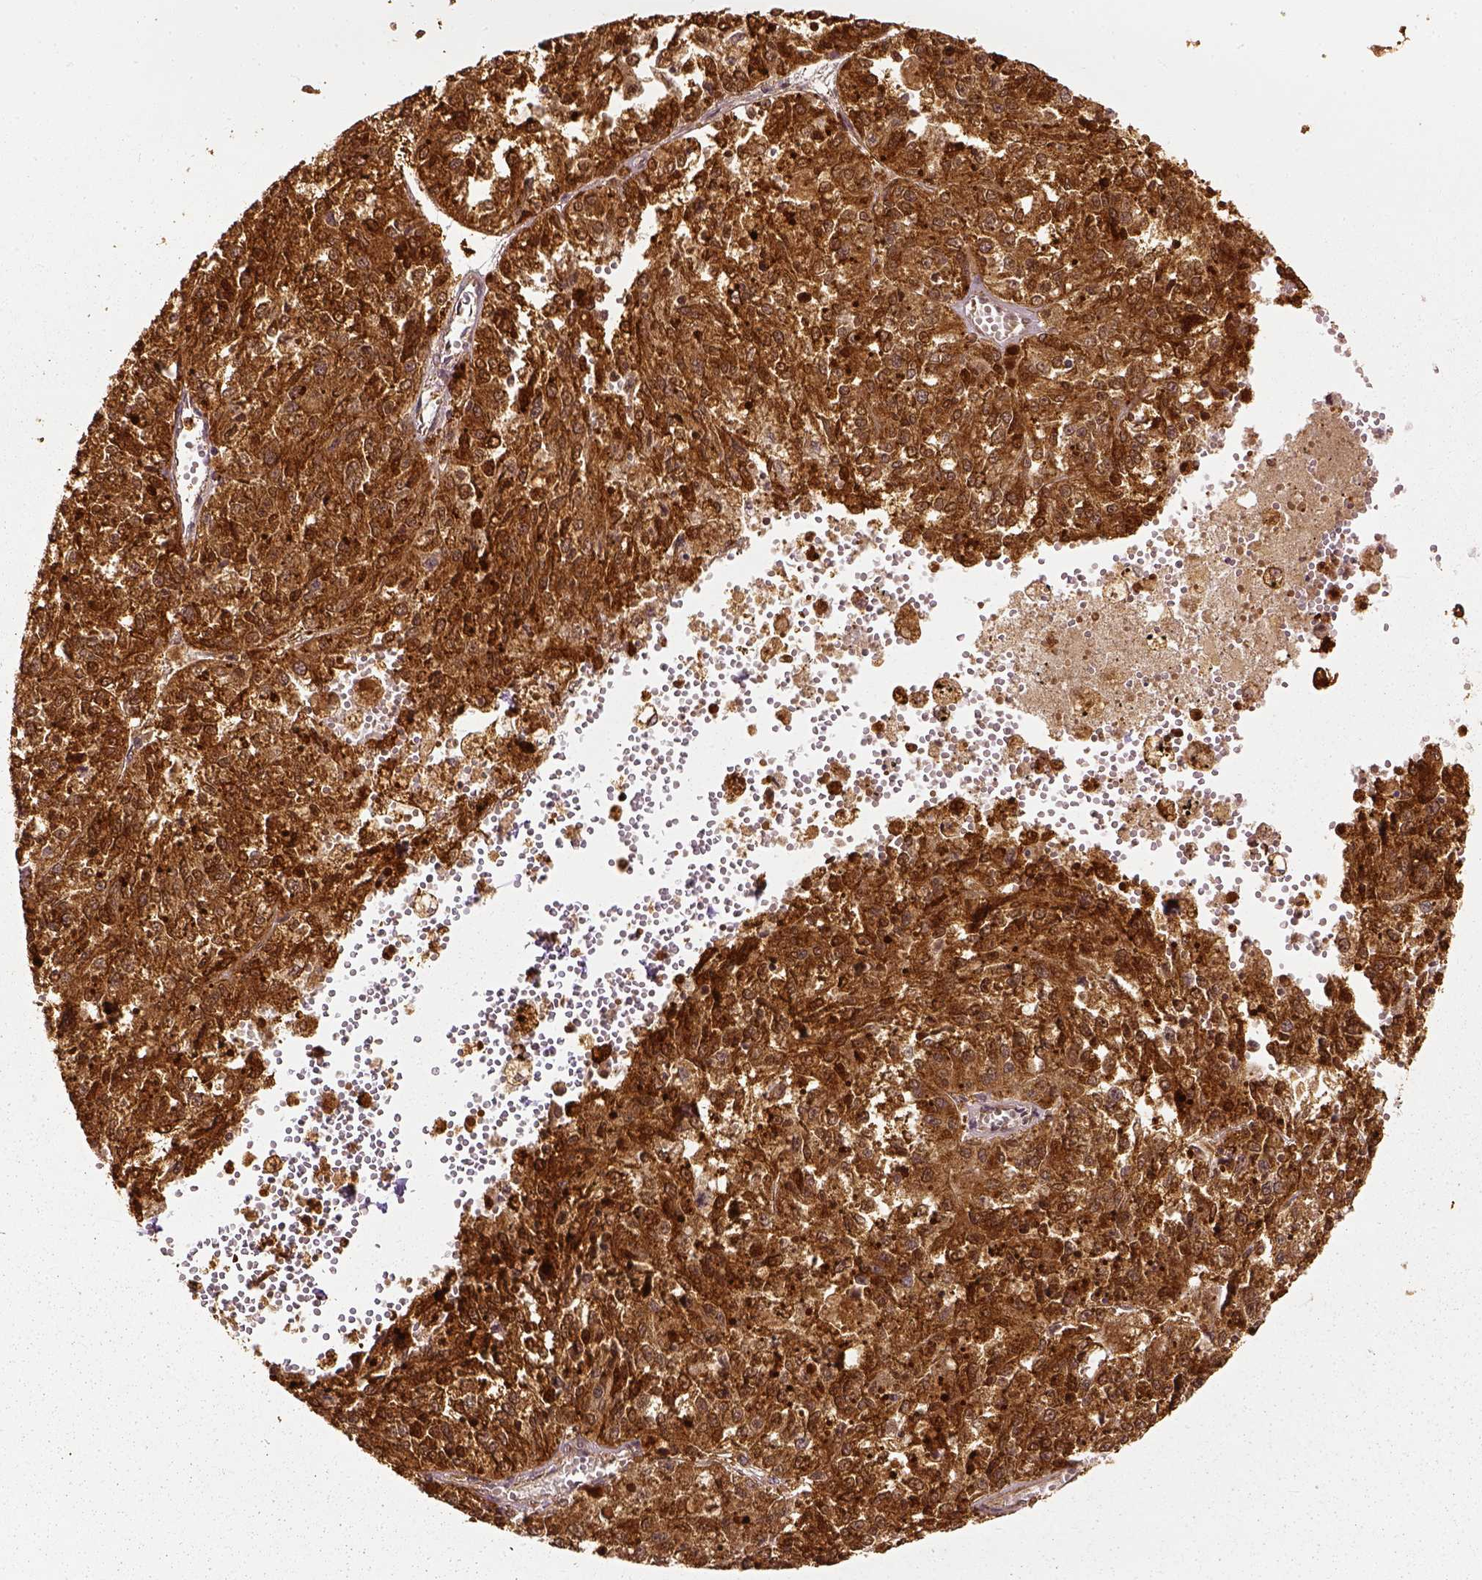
{"staining": {"intensity": "strong", "quantity": ">75%", "location": "cytoplasmic/membranous,nuclear"}, "tissue": "melanoma", "cell_type": "Tumor cells", "image_type": "cancer", "snomed": [{"axis": "morphology", "description": "Malignant melanoma, Metastatic site"}, {"axis": "topography", "description": "Lymph node"}], "caption": "Malignant melanoma (metastatic site) stained with a protein marker exhibits strong staining in tumor cells.", "gene": "GPI", "patient": {"sex": "female", "age": 64}}